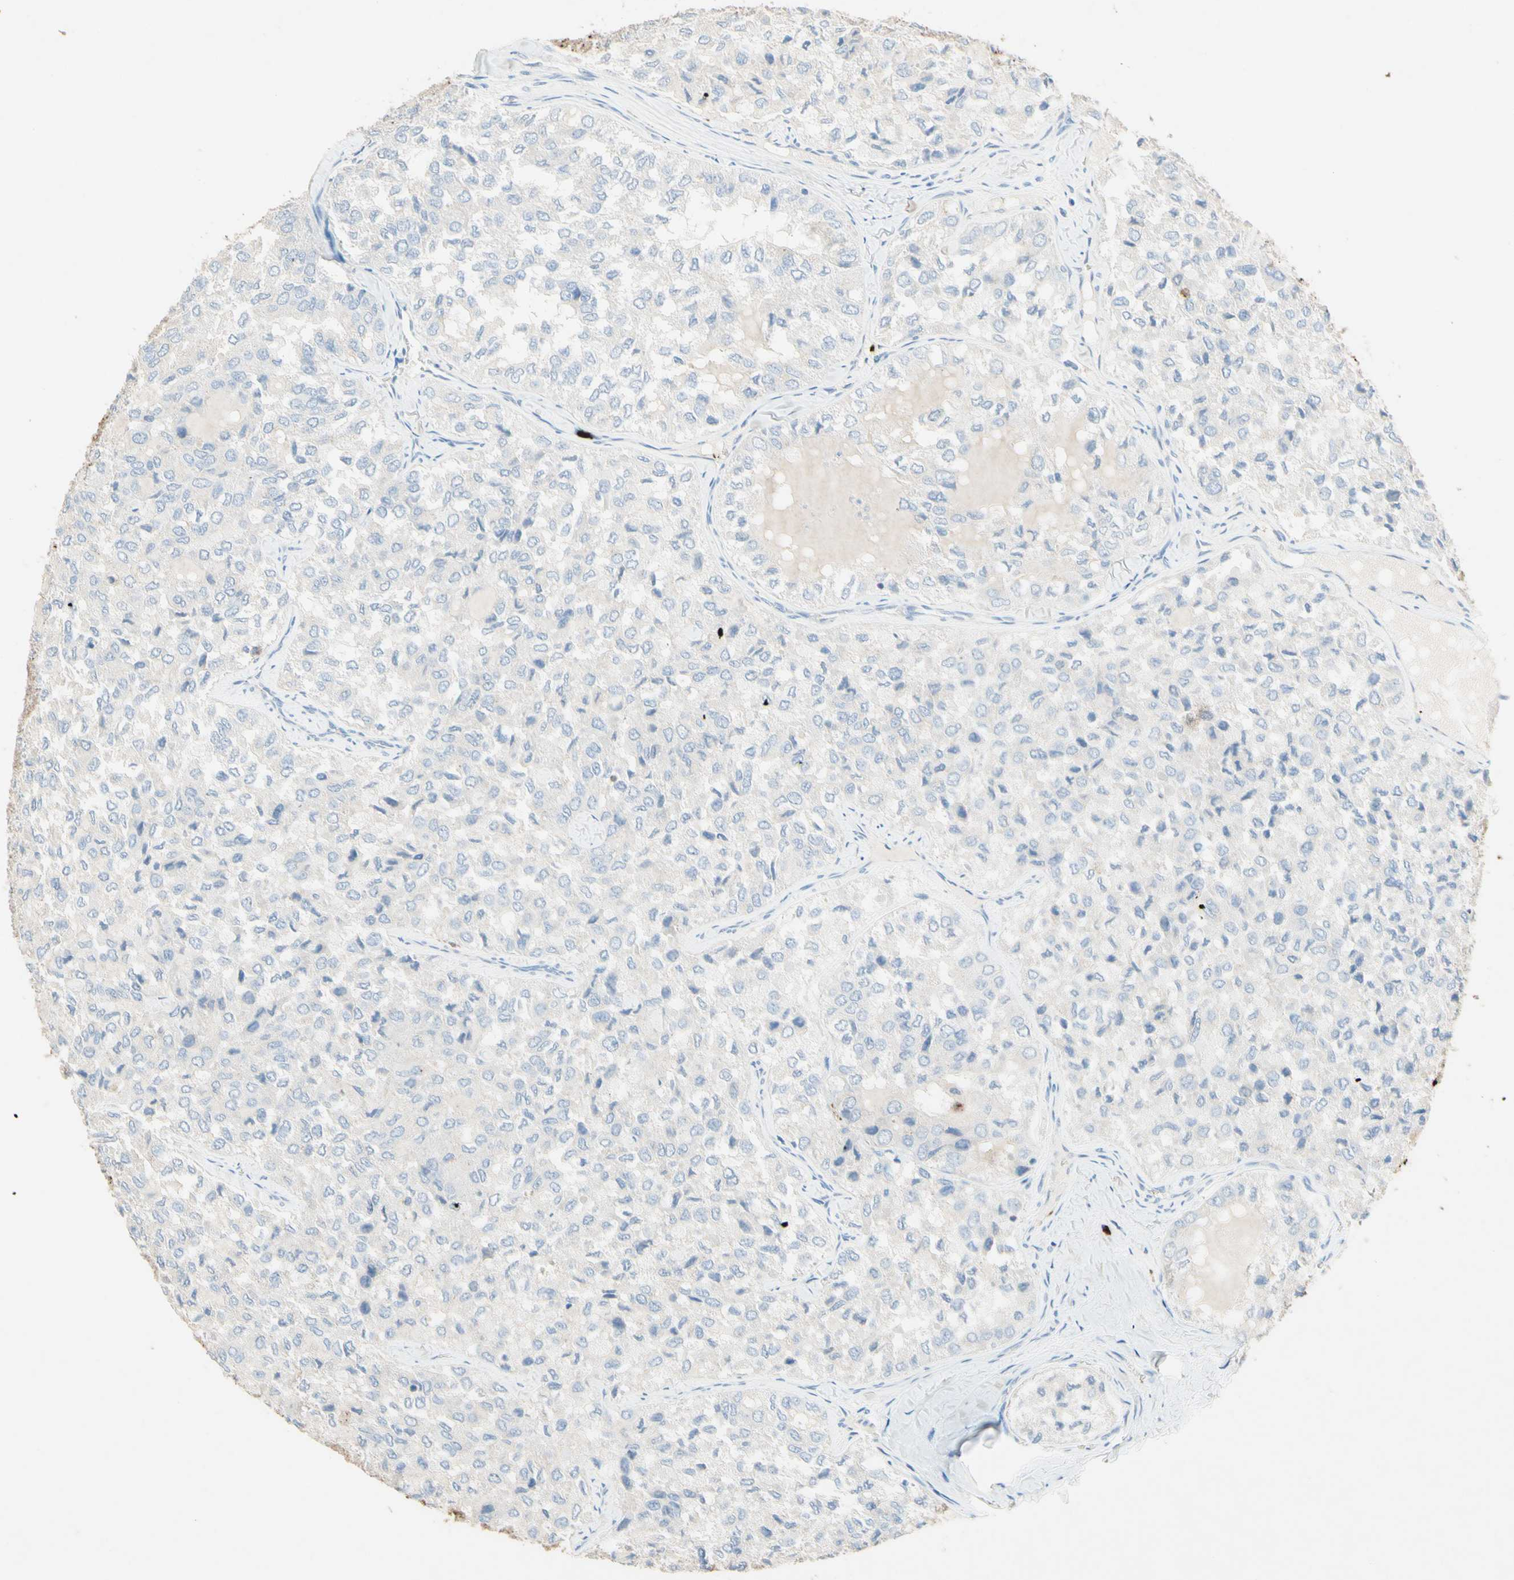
{"staining": {"intensity": "negative", "quantity": "none", "location": "none"}, "tissue": "thyroid cancer", "cell_type": "Tumor cells", "image_type": "cancer", "snomed": [{"axis": "morphology", "description": "Follicular adenoma carcinoma, NOS"}, {"axis": "topography", "description": "Thyroid gland"}], "caption": "IHC histopathology image of neoplastic tissue: human follicular adenoma carcinoma (thyroid) stained with DAB (3,3'-diaminobenzidine) demonstrates no significant protein expression in tumor cells. (IHC, brightfield microscopy, high magnification).", "gene": "NFKBIZ", "patient": {"sex": "male", "age": 75}}